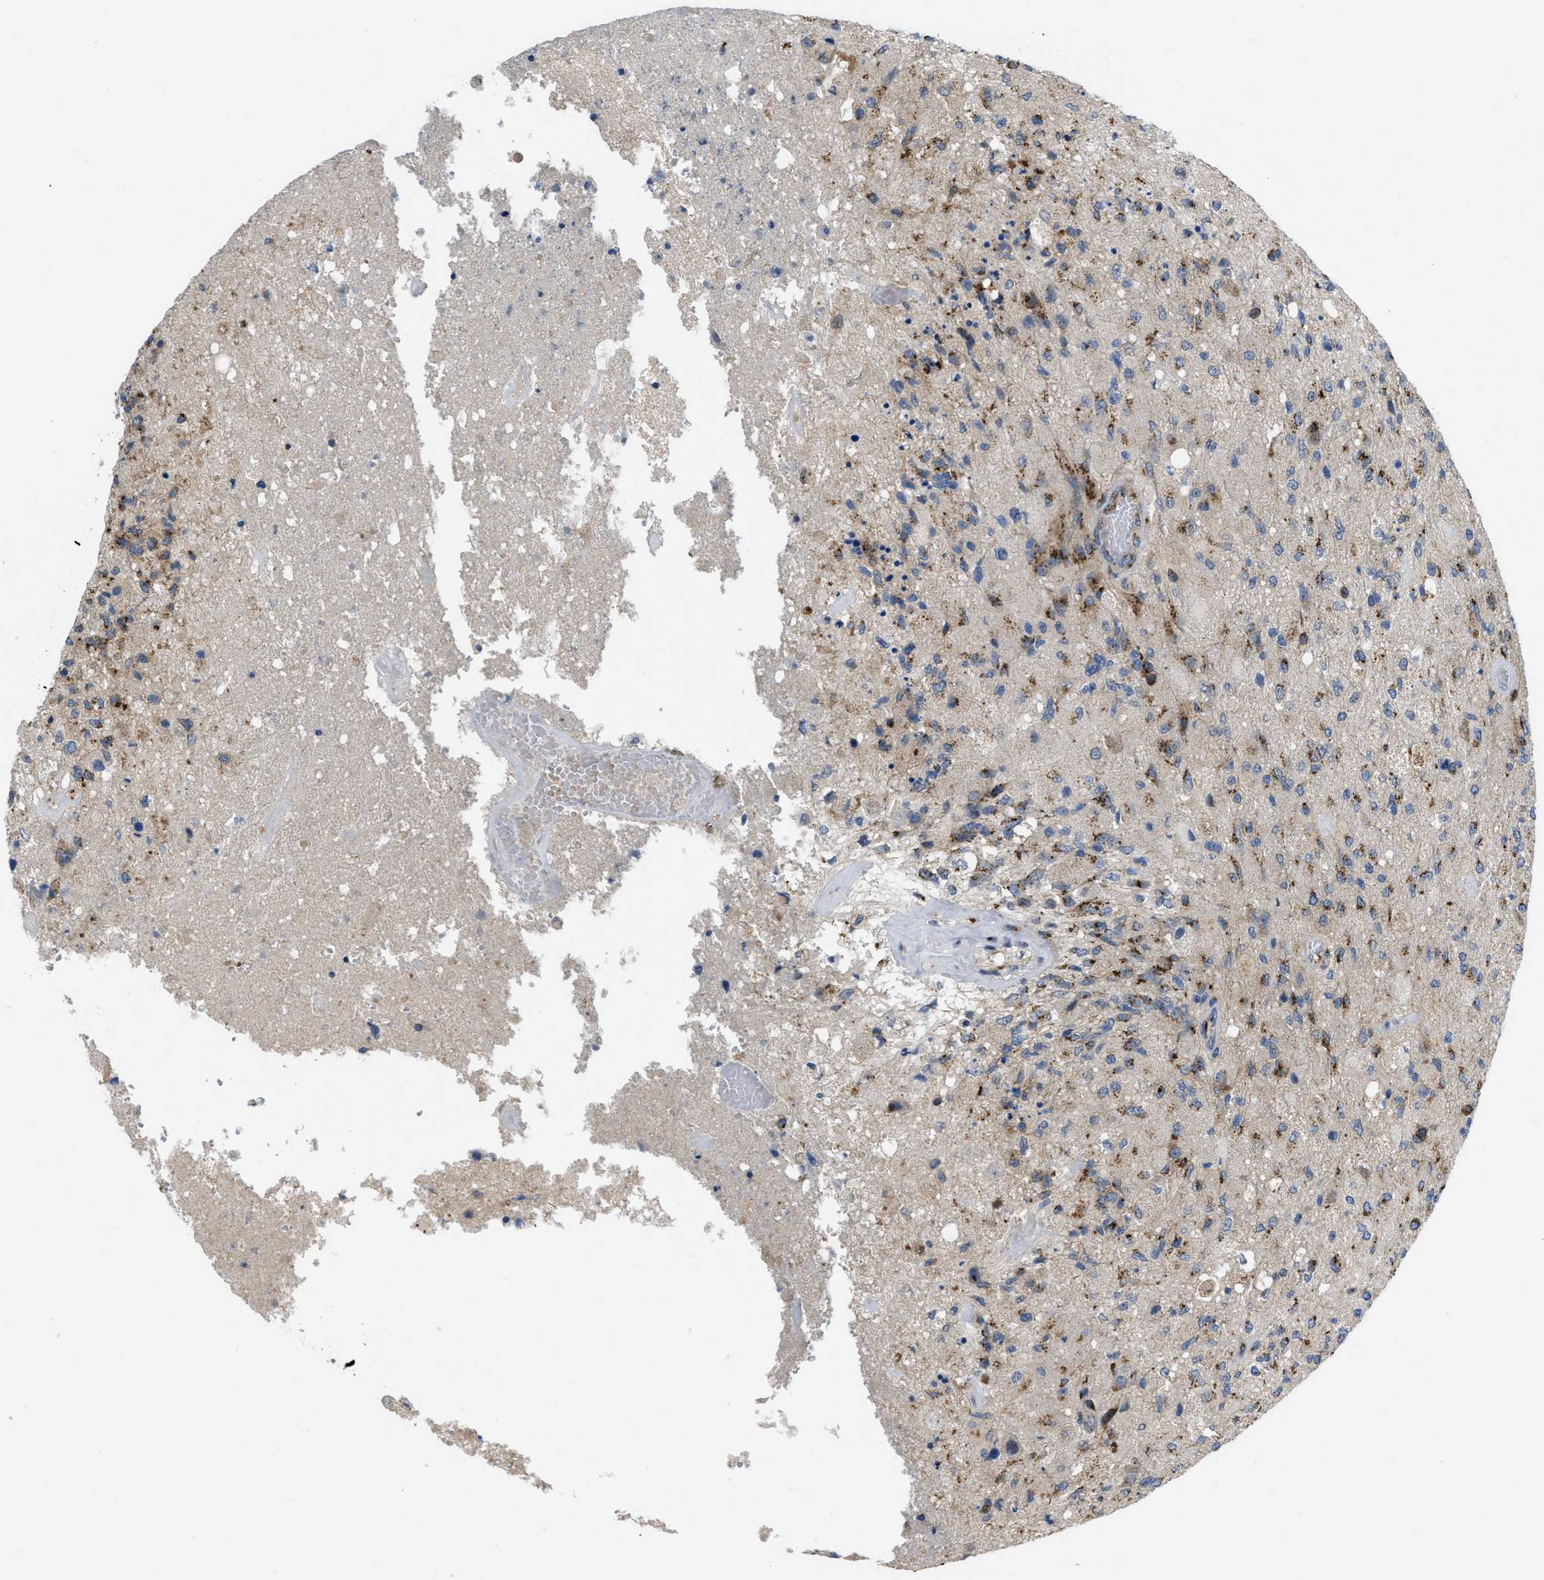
{"staining": {"intensity": "moderate", "quantity": ">75%", "location": "cytoplasmic/membranous"}, "tissue": "glioma", "cell_type": "Tumor cells", "image_type": "cancer", "snomed": [{"axis": "morphology", "description": "Normal tissue, NOS"}, {"axis": "morphology", "description": "Glioma, malignant, High grade"}, {"axis": "topography", "description": "Cerebral cortex"}], "caption": "Immunohistochemical staining of high-grade glioma (malignant) exhibits moderate cytoplasmic/membranous protein expression in about >75% of tumor cells.", "gene": "ZNF70", "patient": {"sex": "male", "age": 77}}